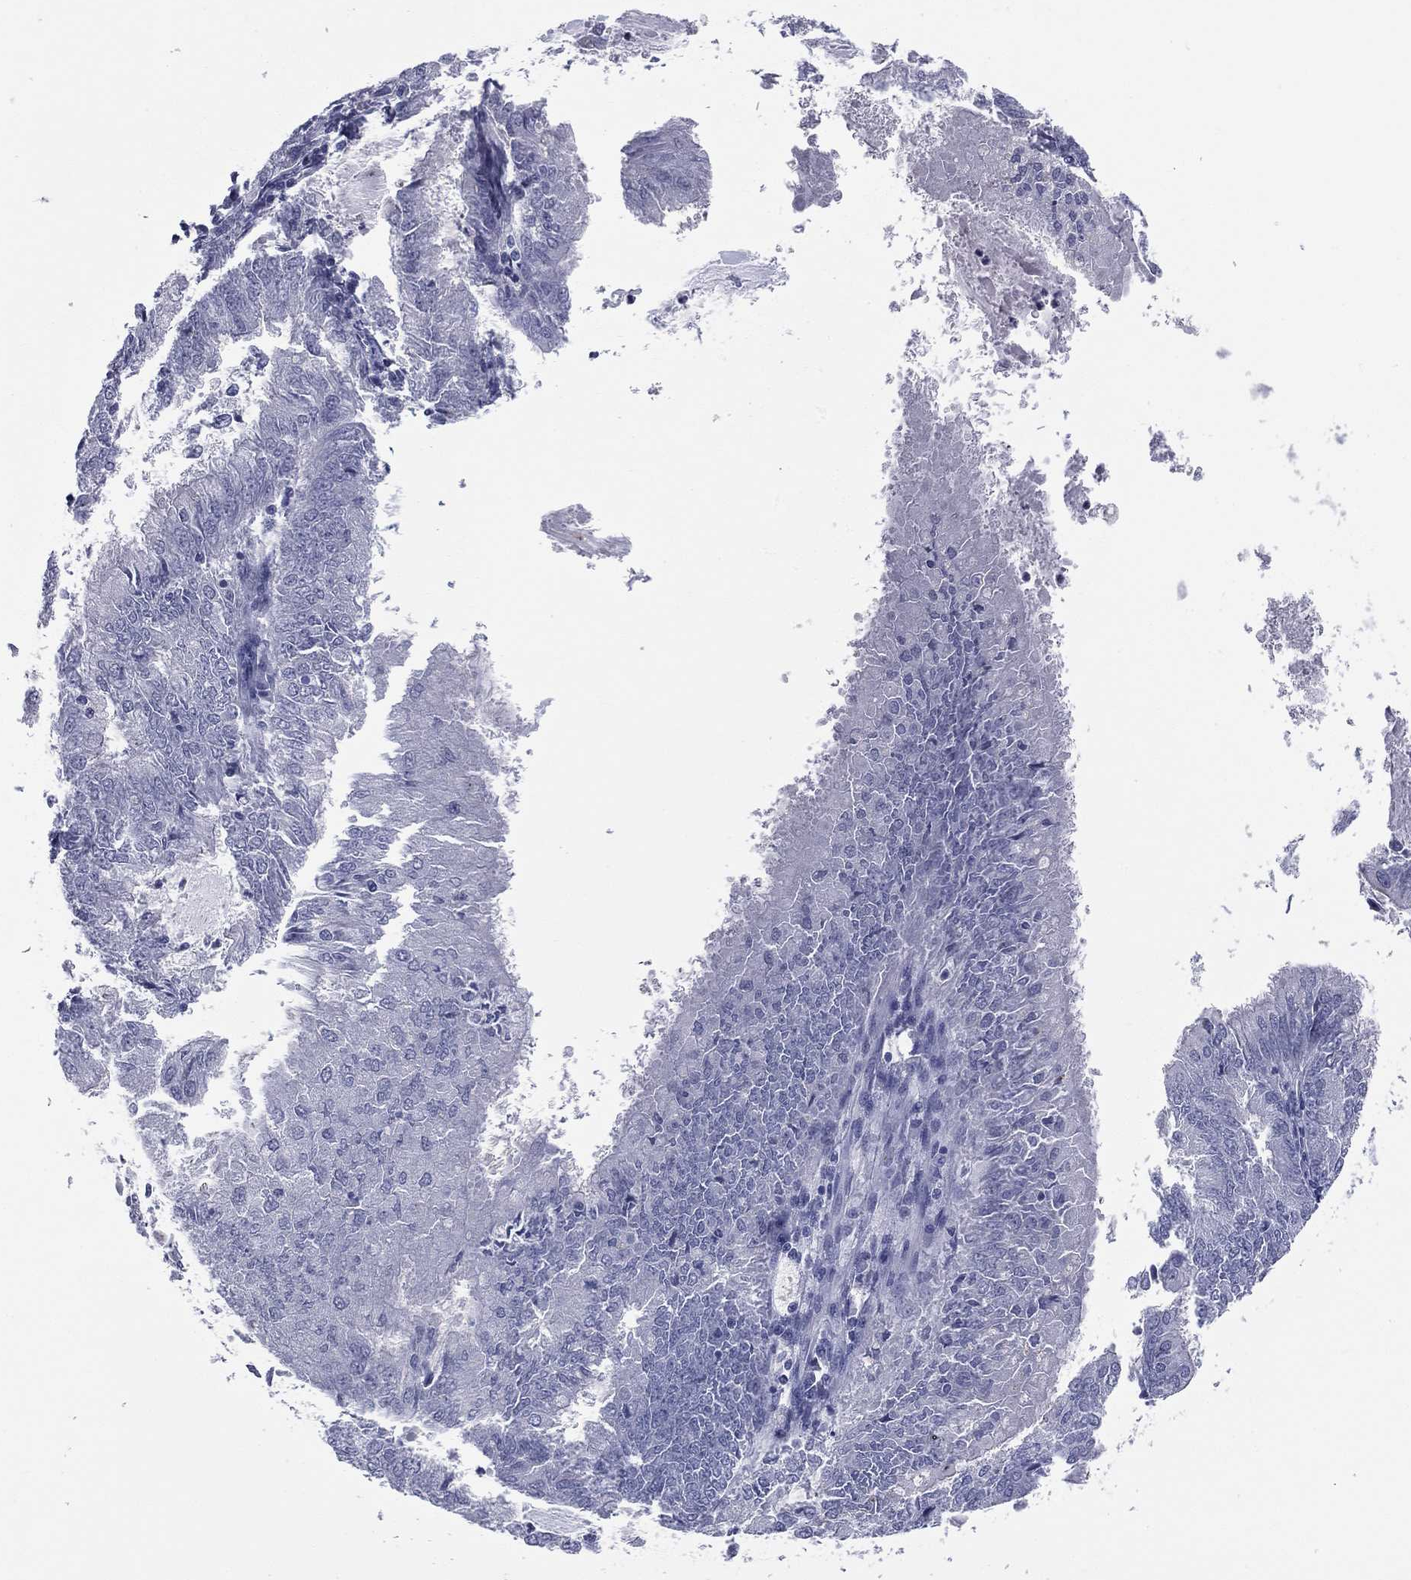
{"staining": {"intensity": "negative", "quantity": "none", "location": "none"}, "tissue": "endometrial cancer", "cell_type": "Tumor cells", "image_type": "cancer", "snomed": [{"axis": "morphology", "description": "Adenocarcinoma, NOS"}, {"axis": "topography", "description": "Endometrium"}], "caption": "Adenocarcinoma (endometrial) stained for a protein using immunohistochemistry (IHC) shows no positivity tumor cells.", "gene": "MLN", "patient": {"sex": "female", "age": 57}}